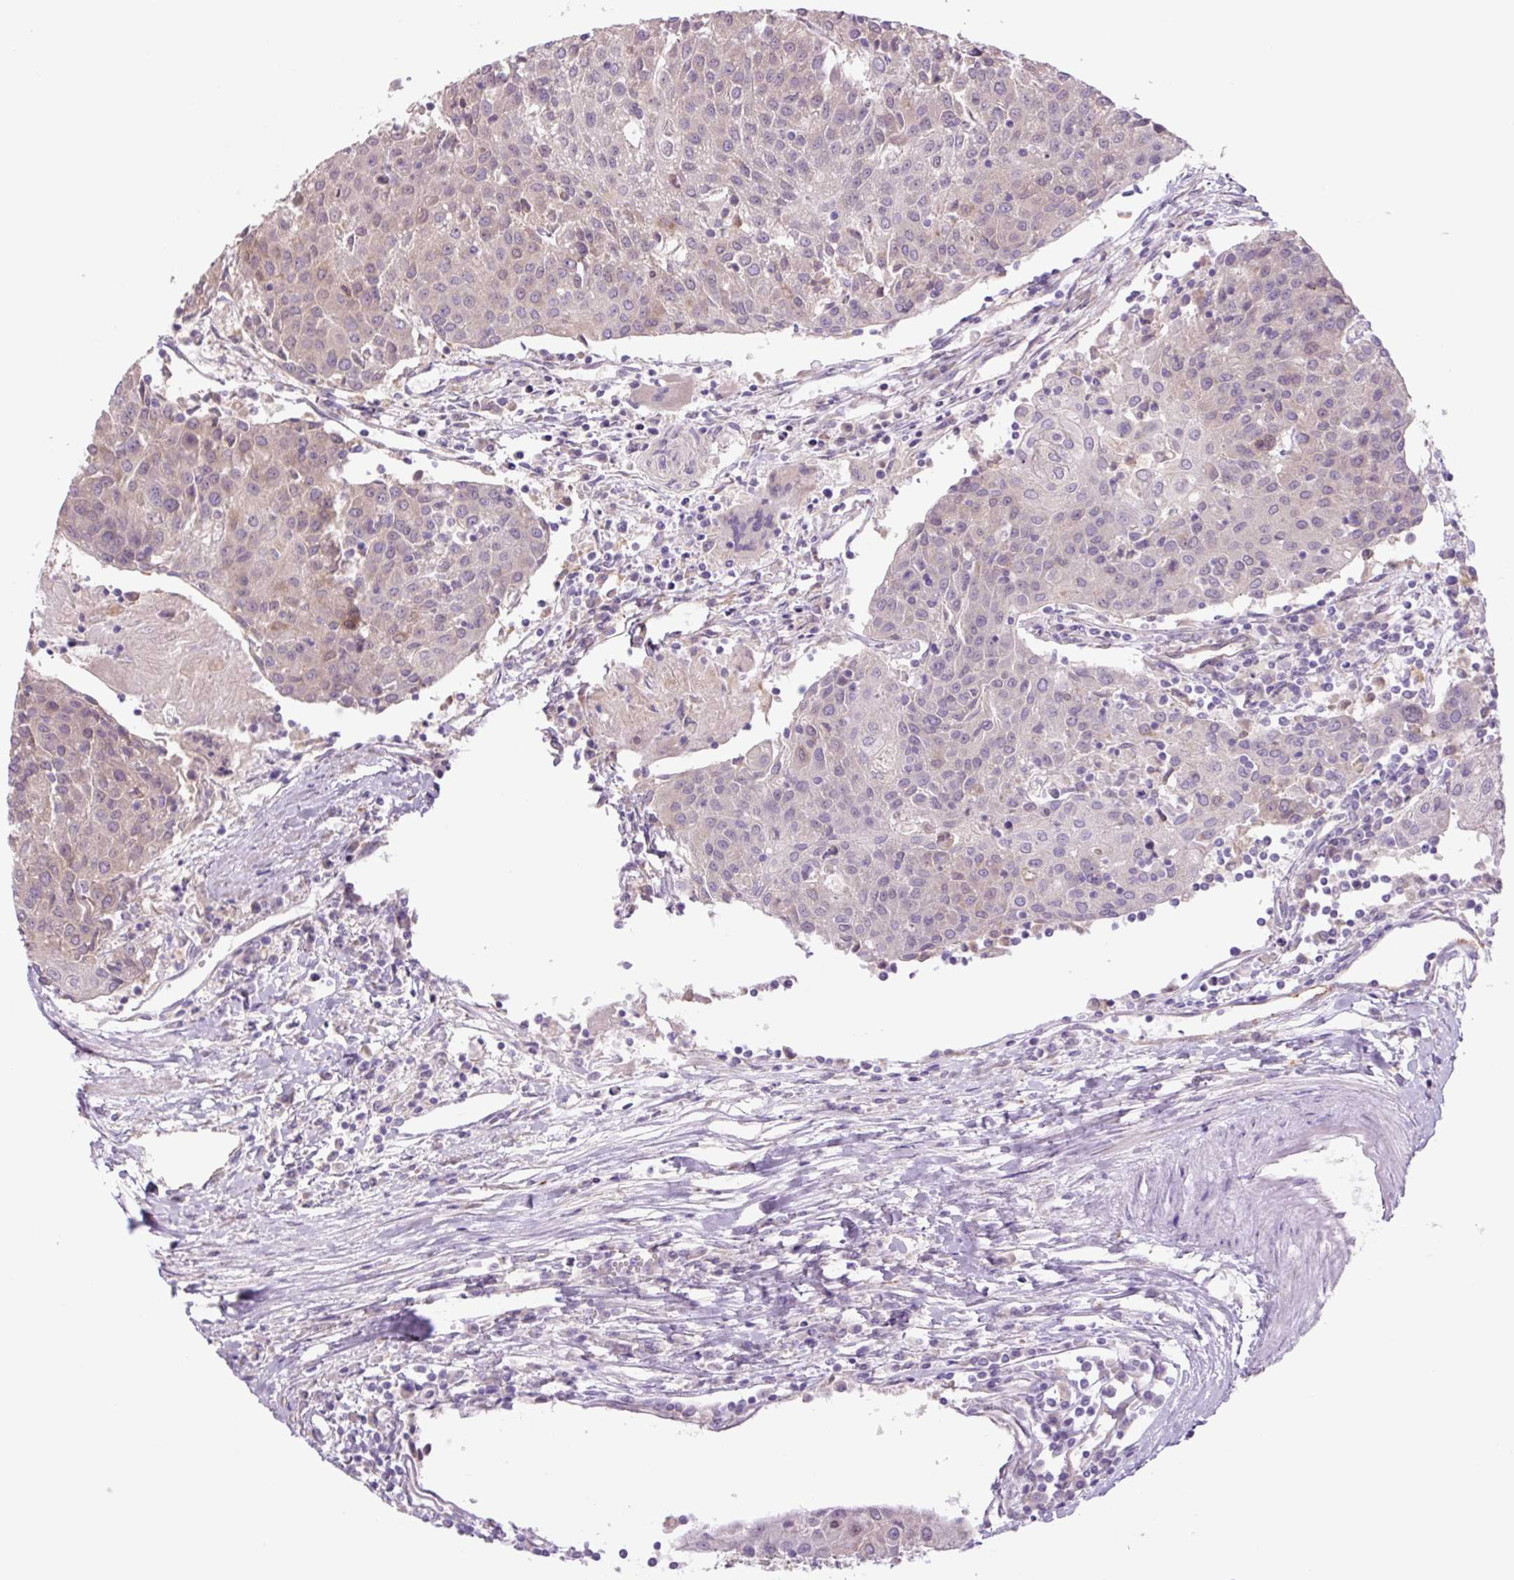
{"staining": {"intensity": "weak", "quantity": "<25%", "location": "cytoplasmic/membranous"}, "tissue": "urothelial cancer", "cell_type": "Tumor cells", "image_type": "cancer", "snomed": [{"axis": "morphology", "description": "Urothelial carcinoma, High grade"}, {"axis": "topography", "description": "Urinary bladder"}], "caption": "Immunohistochemical staining of urothelial cancer exhibits no significant expression in tumor cells. Nuclei are stained in blue.", "gene": "PLA2G4A", "patient": {"sex": "female", "age": 85}}